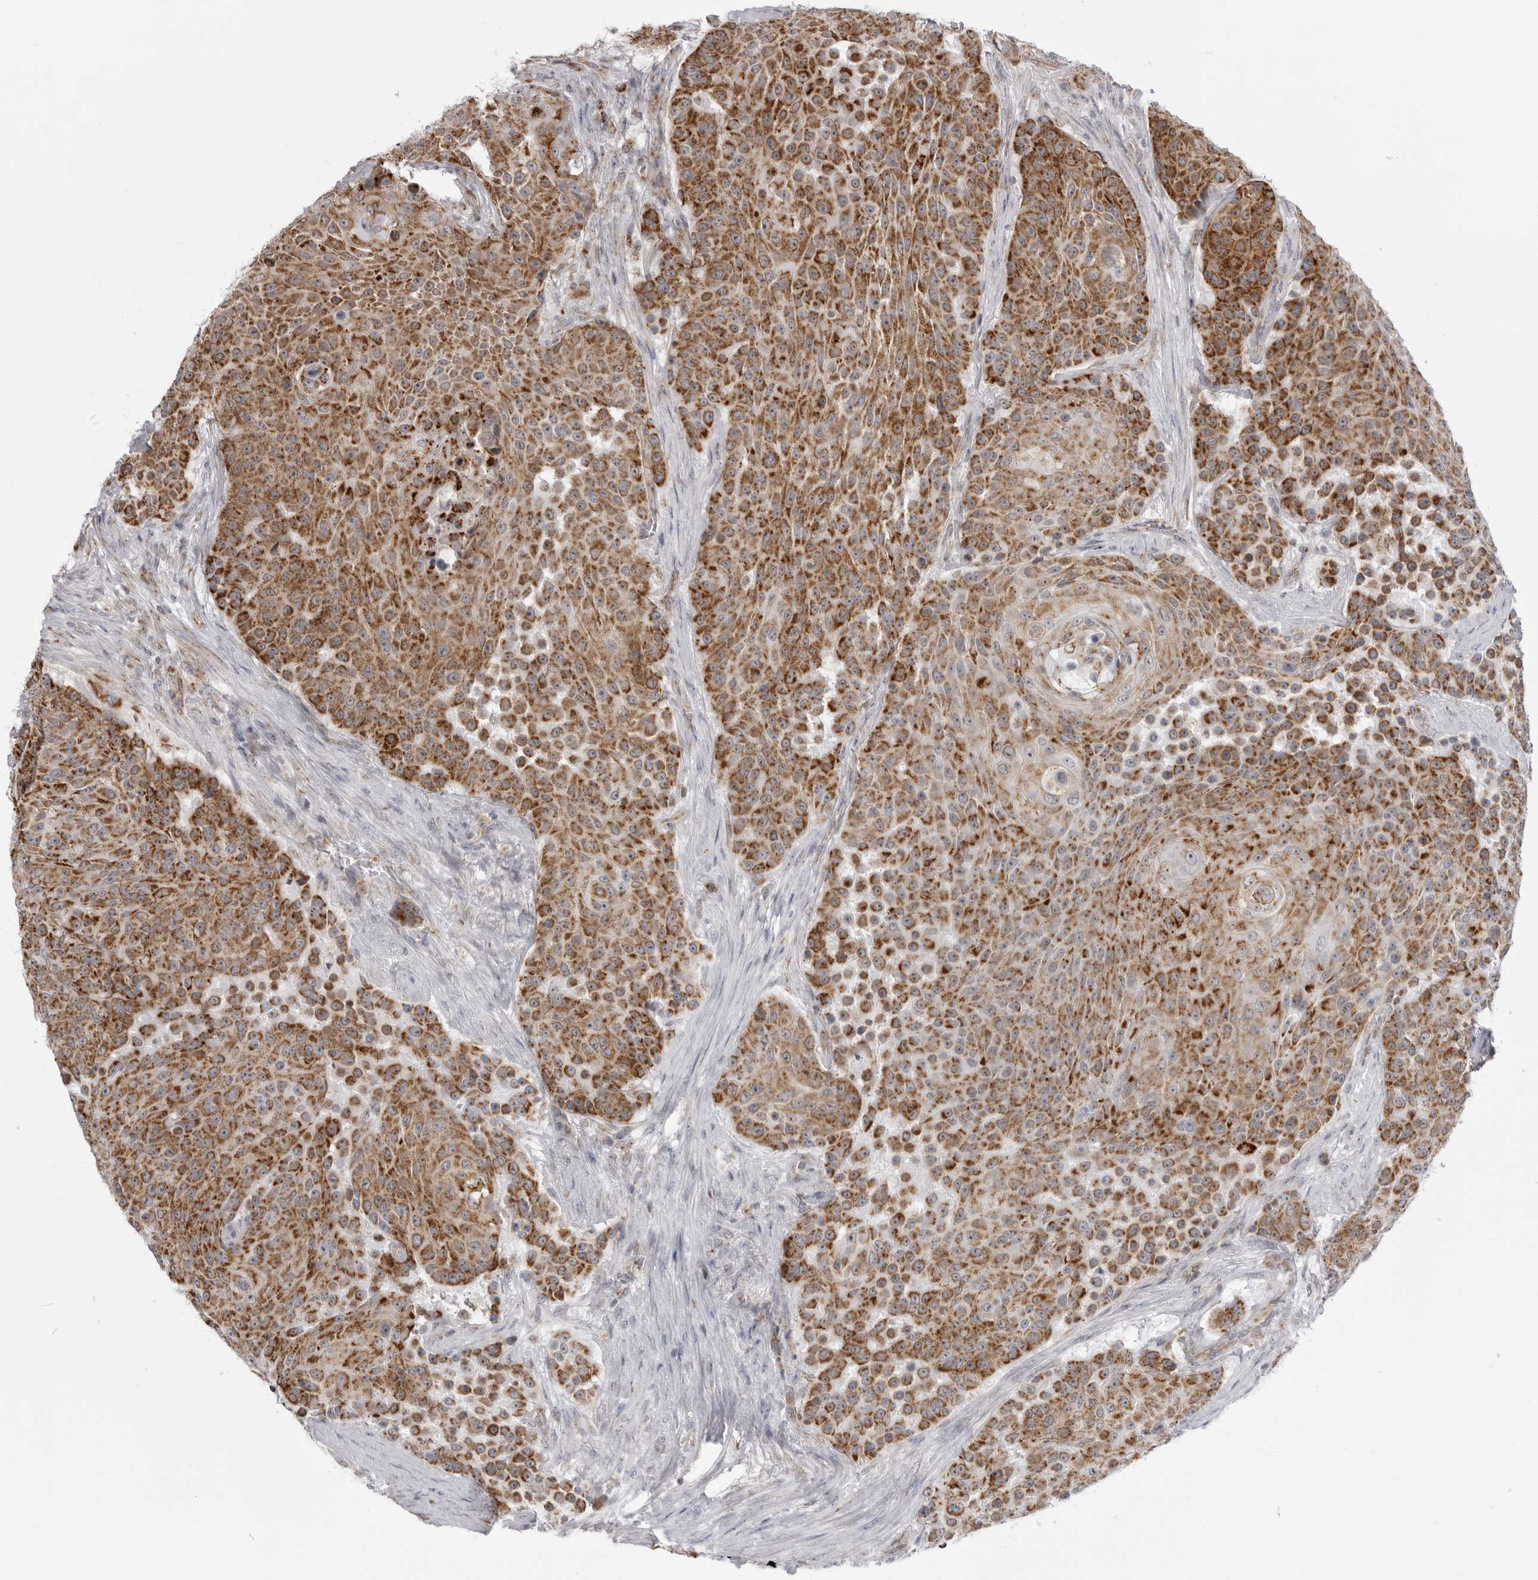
{"staining": {"intensity": "strong", "quantity": ">75%", "location": "cytoplasmic/membranous"}, "tissue": "urothelial cancer", "cell_type": "Tumor cells", "image_type": "cancer", "snomed": [{"axis": "morphology", "description": "Urothelial carcinoma, High grade"}, {"axis": "topography", "description": "Urinary bladder"}], "caption": "Tumor cells demonstrate strong cytoplasmic/membranous positivity in approximately >75% of cells in urothelial cancer.", "gene": "FH", "patient": {"sex": "female", "age": 63}}